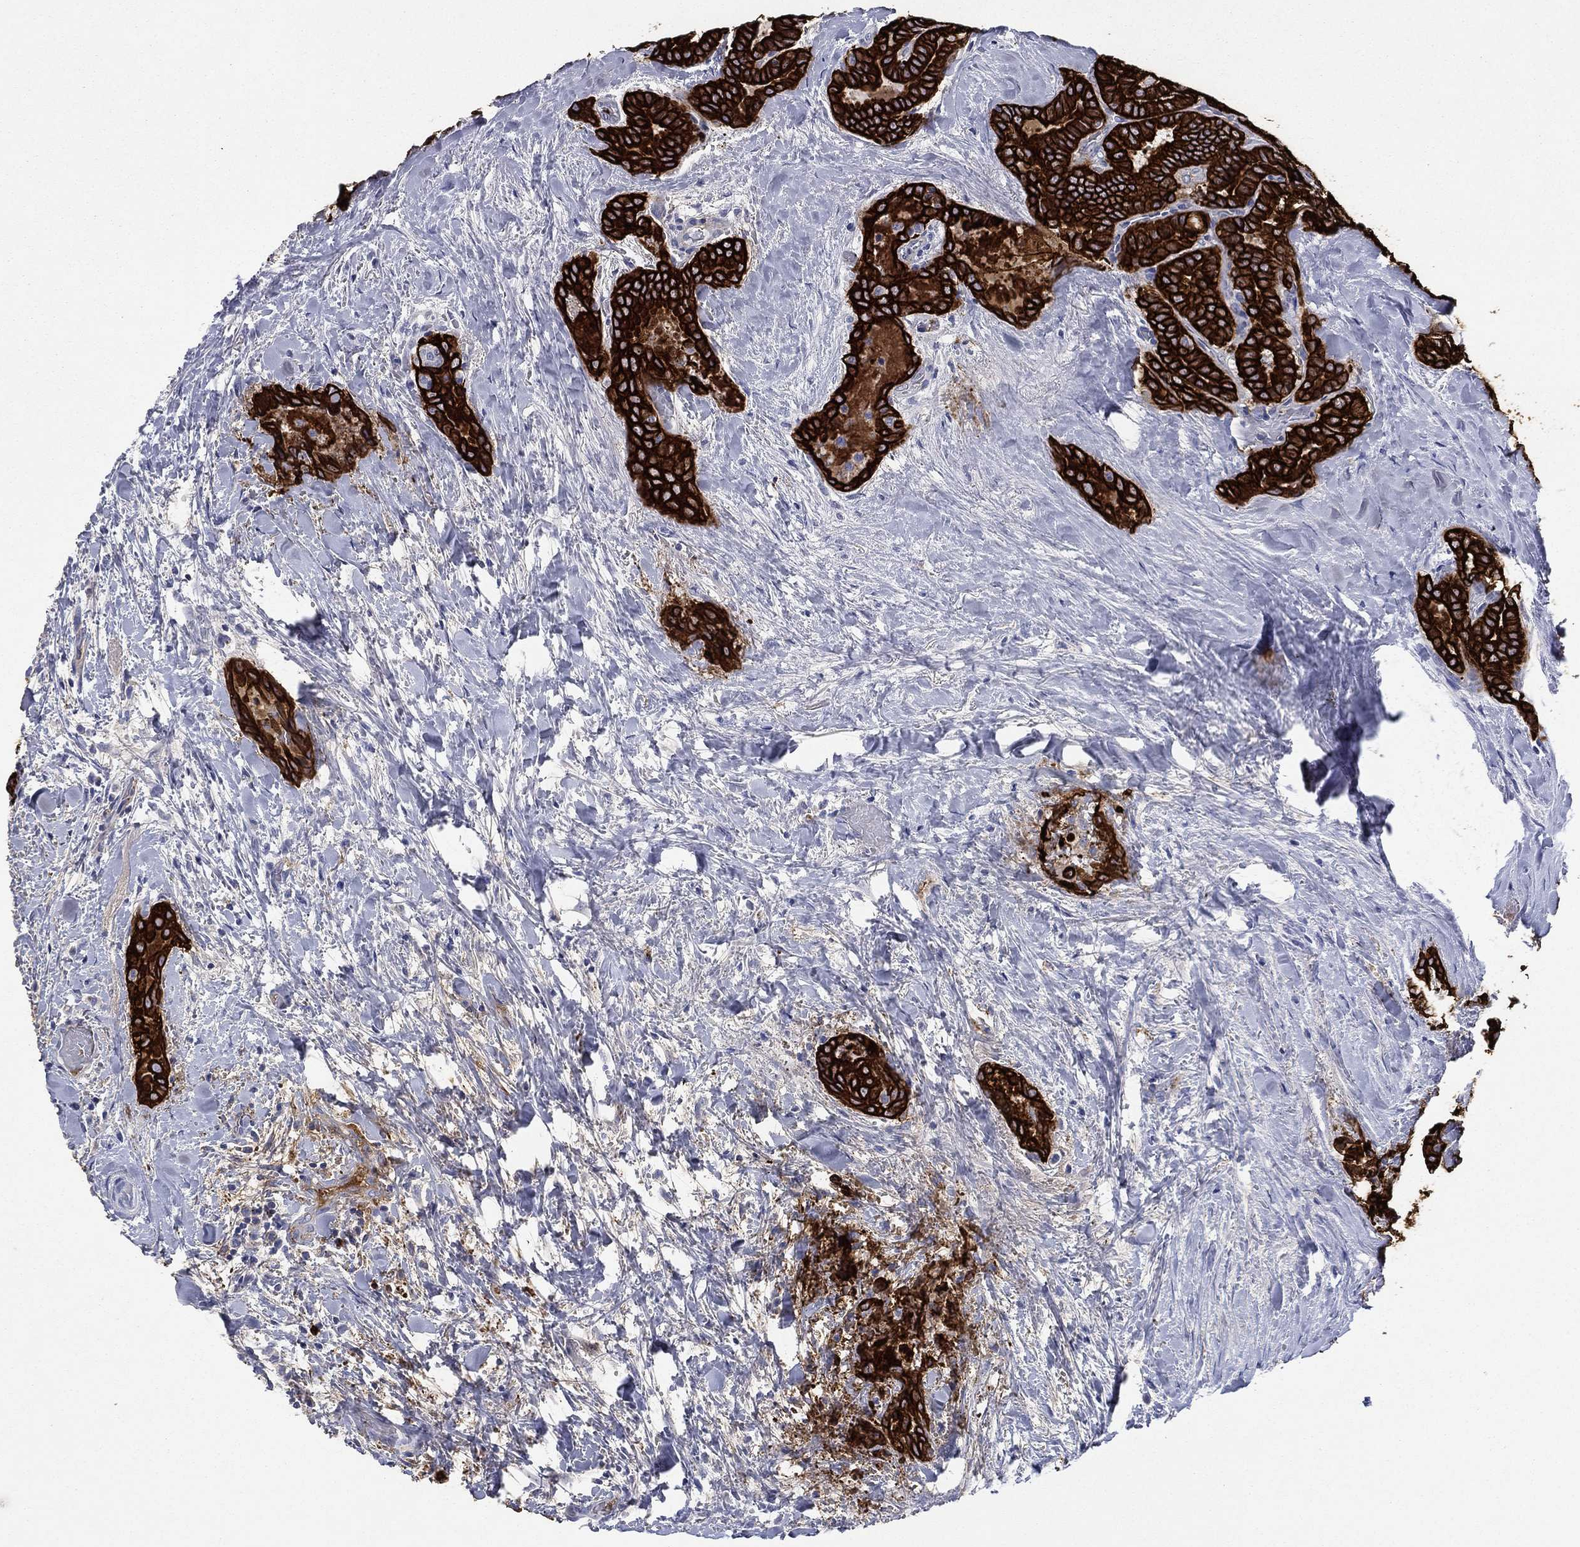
{"staining": {"intensity": "strong", "quantity": ">75%", "location": "cytoplasmic/membranous"}, "tissue": "thyroid cancer", "cell_type": "Tumor cells", "image_type": "cancer", "snomed": [{"axis": "morphology", "description": "Papillary adenocarcinoma, NOS"}, {"axis": "topography", "description": "Thyroid gland"}], "caption": "An image of human thyroid cancer stained for a protein reveals strong cytoplasmic/membranous brown staining in tumor cells.", "gene": "KRT7", "patient": {"sex": "female", "age": 39}}